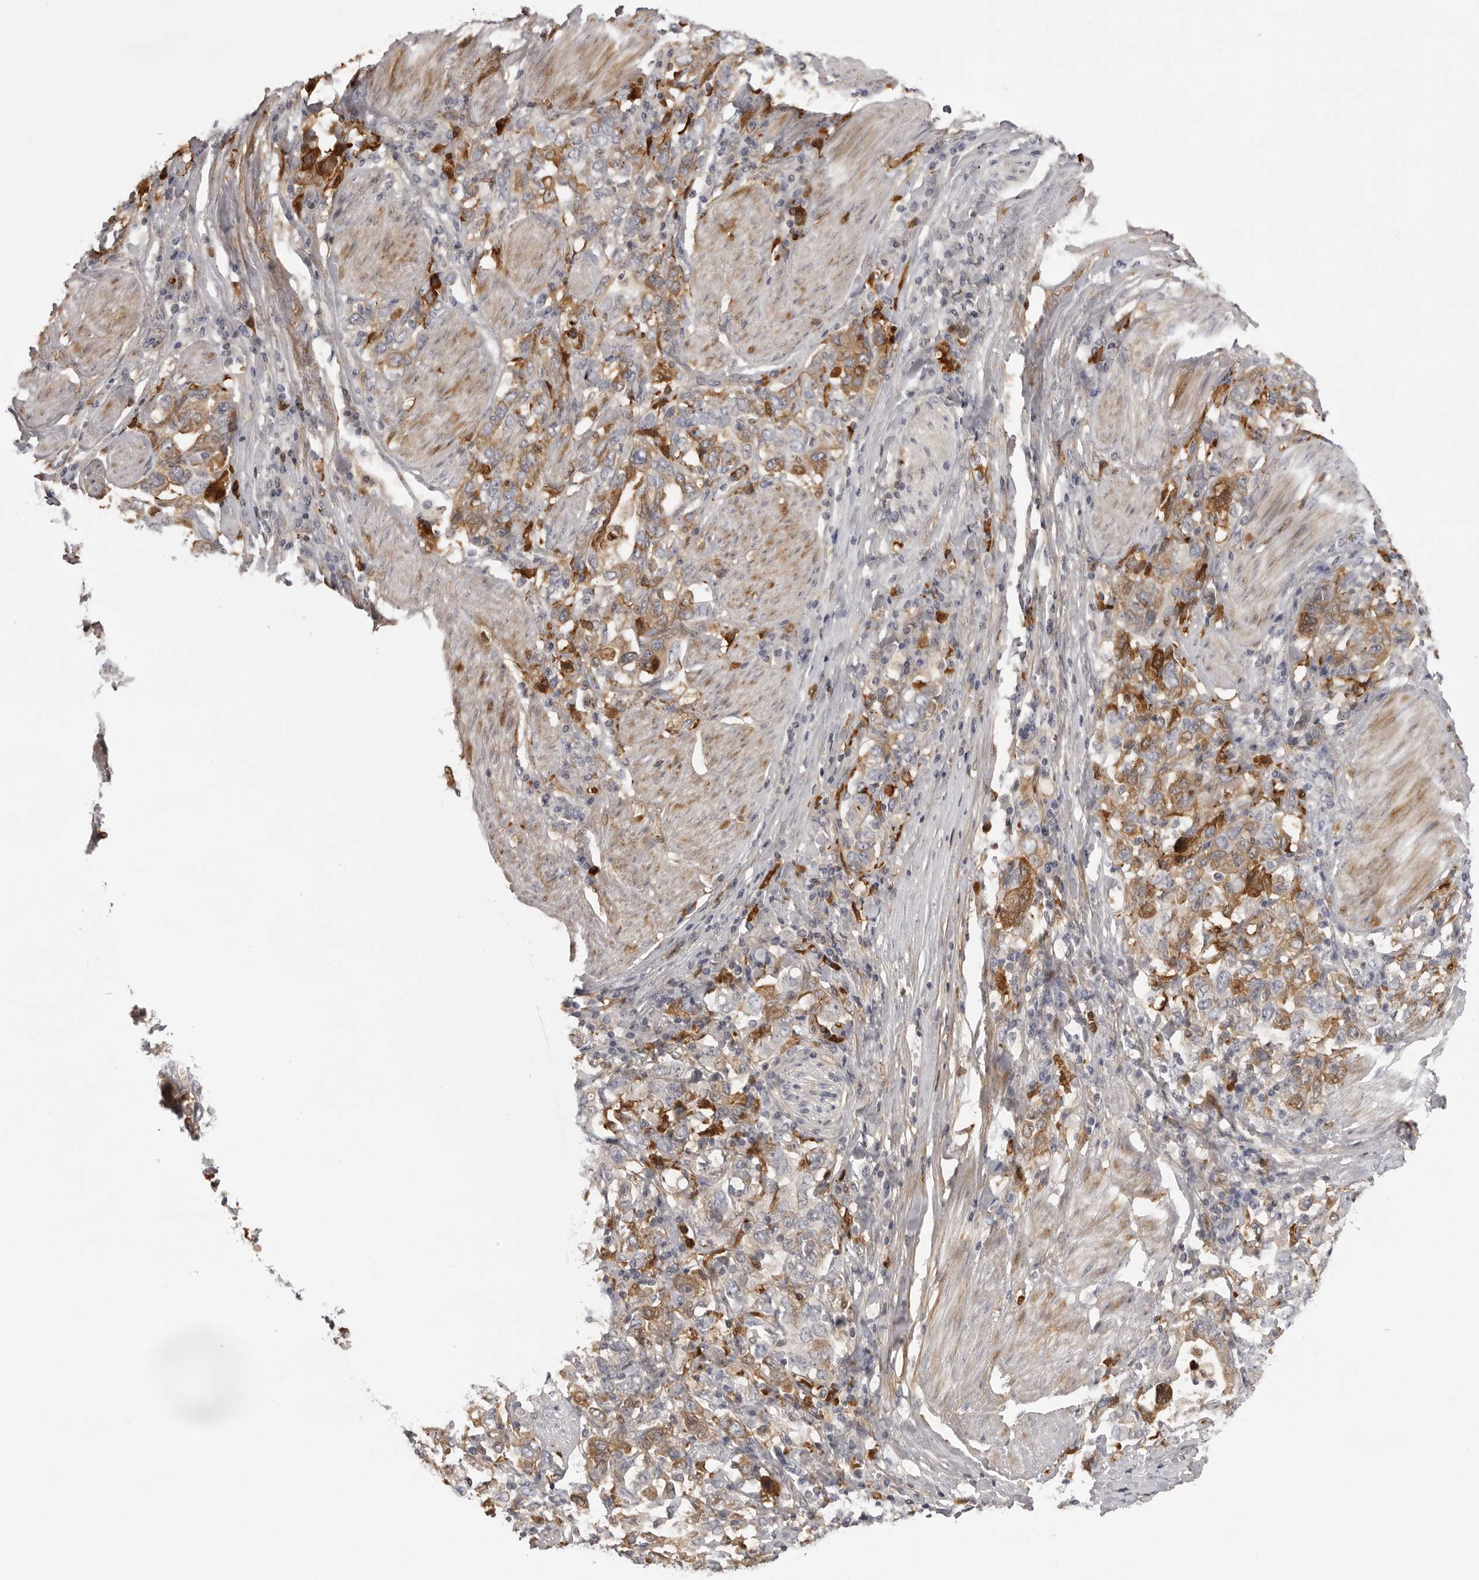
{"staining": {"intensity": "moderate", "quantity": "25%-75%", "location": "cytoplasmic/membranous"}, "tissue": "stomach cancer", "cell_type": "Tumor cells", "image_type": "cancer", "snomed": [{"axis": "morphology", "description": "Adenocarcinoma, NOS"}, {"axis": "topography", "description": "Stomach, upper"}], "caption": "The histopathology image displays staining of stomach cancer (adenocarcinoma), revealing moderate cytoplasmic/membranous protein expression (brown color) within tumor cells.", "gene": "PLEKHF2", "patient": {"sex": "male", "age": 62}}